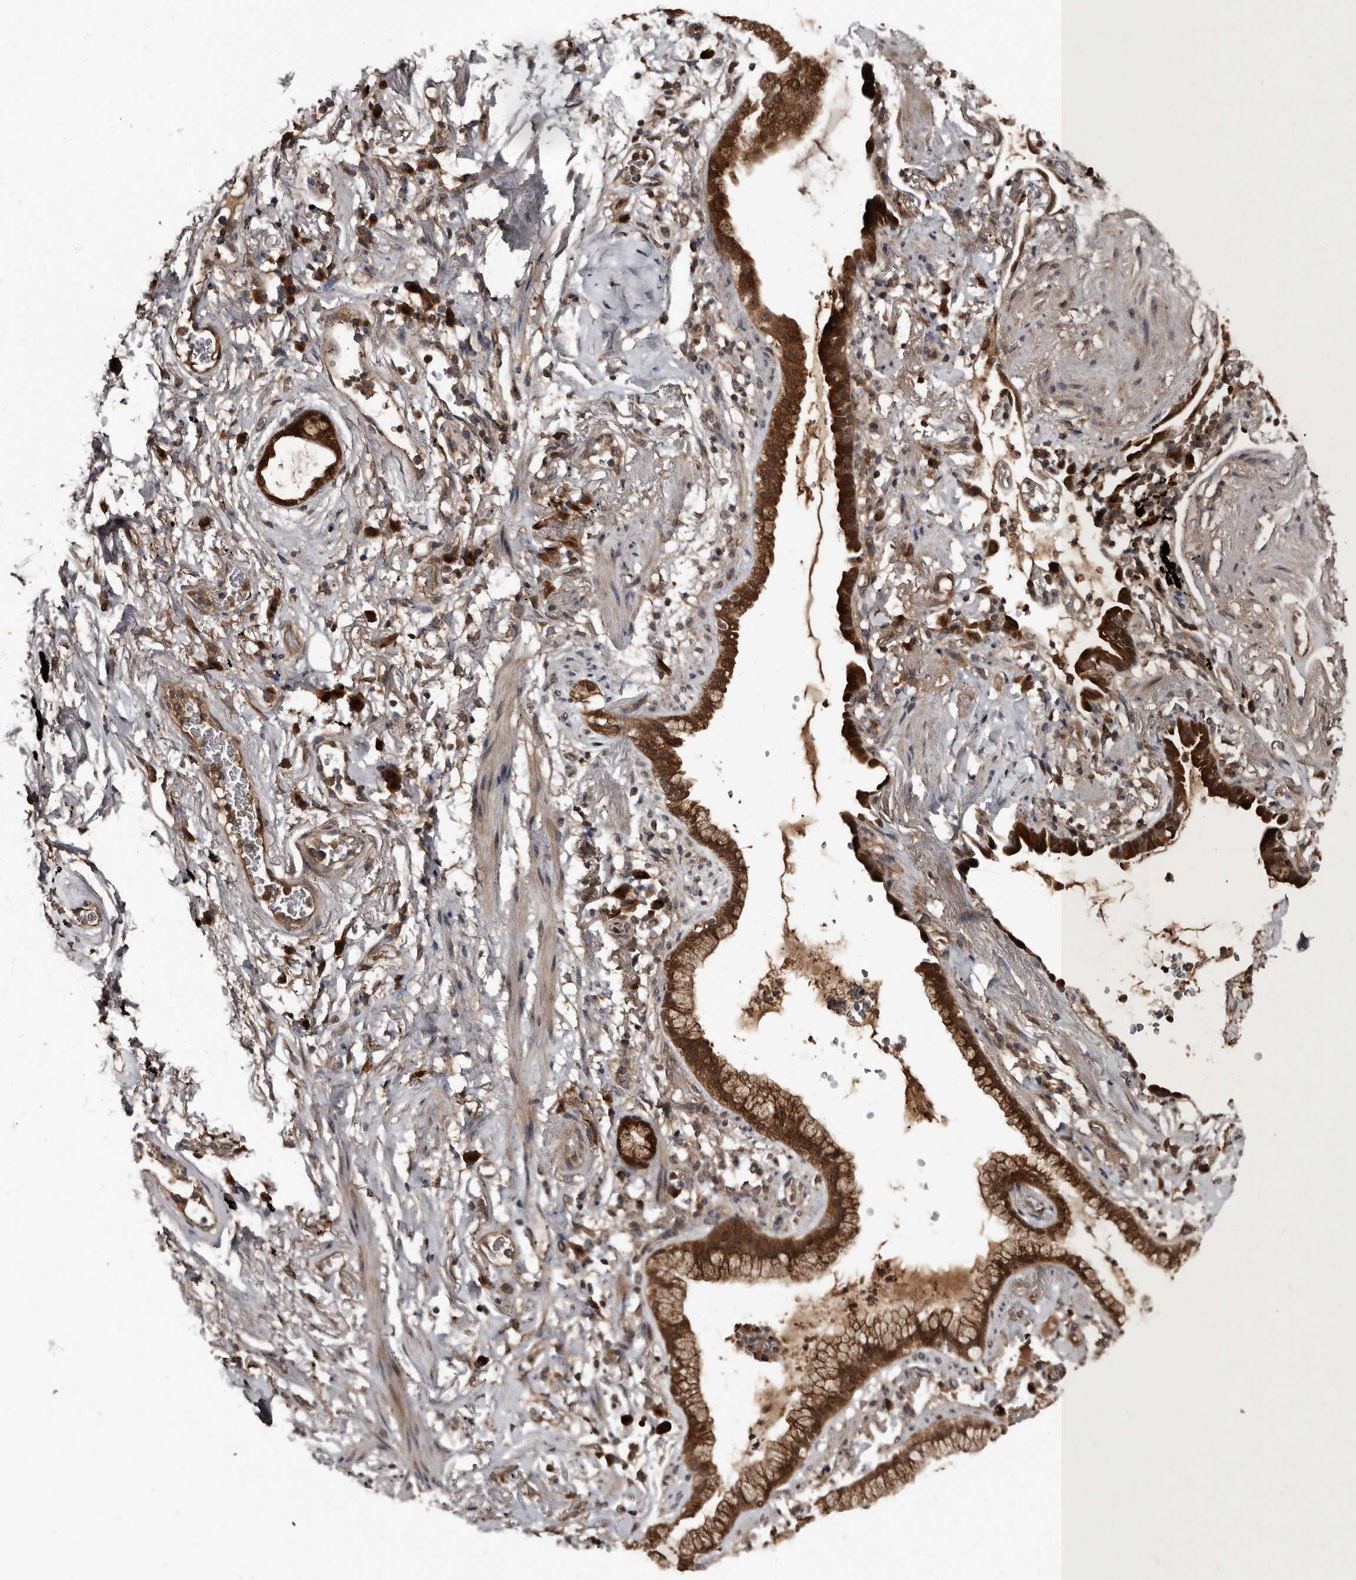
{"staining": {"intensity": "strong", "quantity": ">75%", "location": "cytoplasmic/membranous"}, "tissue": "lung cancer", "cell_type": "Tumor cells", "image_type": "cancer", "snomed": [{"axis": "morphology", "description": "Adenocarcinoma, NOS"}, {"axis": "topography", "description": "Lung"}], "caption": "A high amount of strong cytoplasmic/membranous positivity is present in approximately >75% of tumor cells in adenocarcinoma (lung) tissue. (DAB IHC, brown staining for protein, blue staining for nuclei).", "gene": "PMVK", "patient": {"sex": "female", "age": 70}}